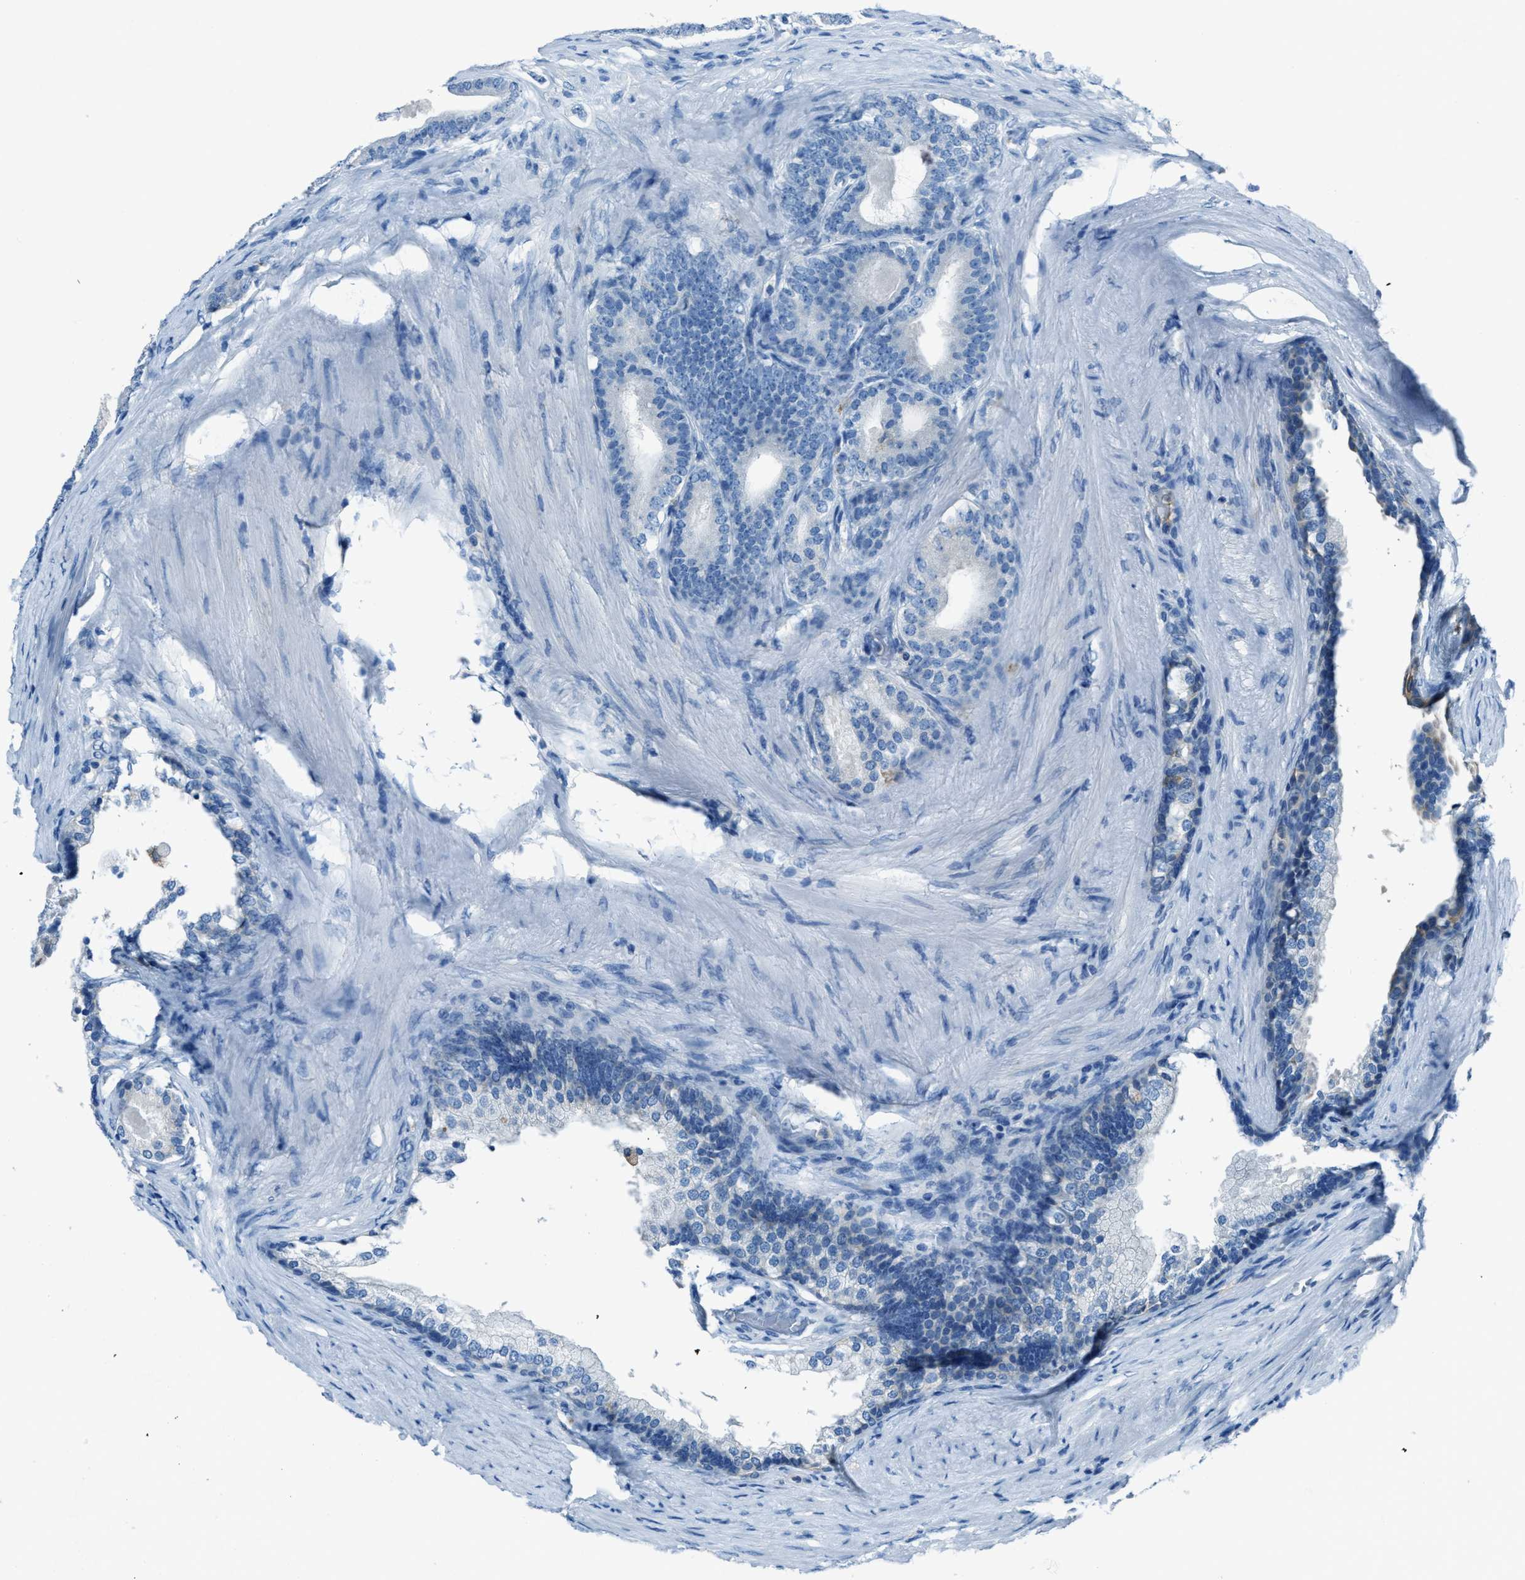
{"staining": {"intensity": "negative", "quantity": "none", "location": "none"}, "tissue": "prostate cancer", "cell_type": "Tumor cells", "image_type": "cancer", "snomed": [{"axis": "morphology", "description": "Adenocarcinoma, High grade"}, {"axis": "topography", "description": "Prostate"}], "caption": "High magnification brightfield microscopy of adenocarcinoma (high-grade) (prostate) stained with DAB (brown) and counterstained with hematoxylin (blue): tumor cells show no significant positivity.", "gene": "MATCAP2", "patient": {"sex": "male", "age": 60}}